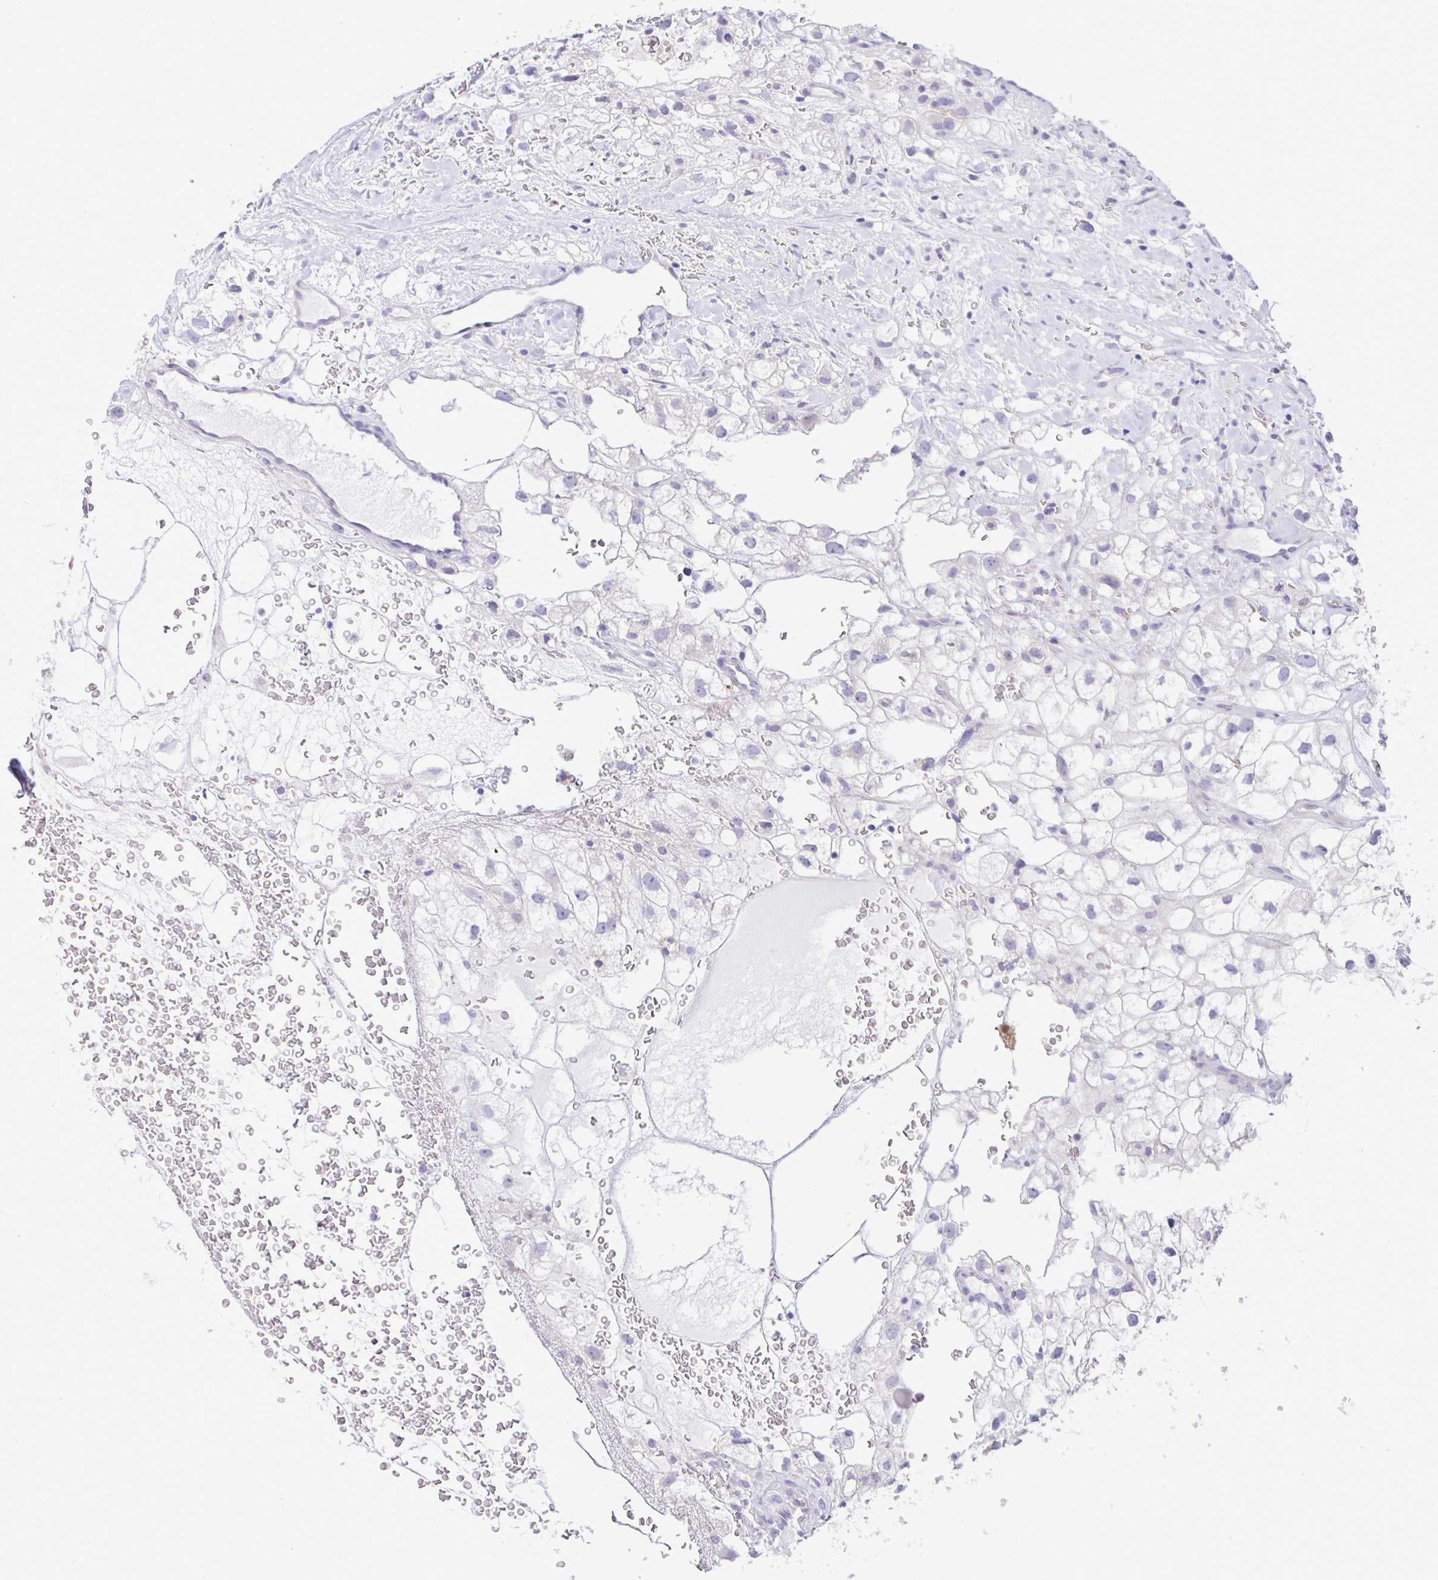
{"staining": {"intensity": "negative", "quantity": "none", "location": "none"}, "tissue": "renal cancer", "cell_type": "Tumor cells", "image_type": "cancer", "snomed": [{"axis": "morphology", "description": "Adenocarcinoma, NOS"}, {"axis": "topography", "description": "Kidney"}], "caption": "Tumor cells are negative for protein expression in human adenocarcinoma (renal). Nuclei are stained in blue.", "gene": "ZNF485", "patient": {"sex": "male", "age": 59}}